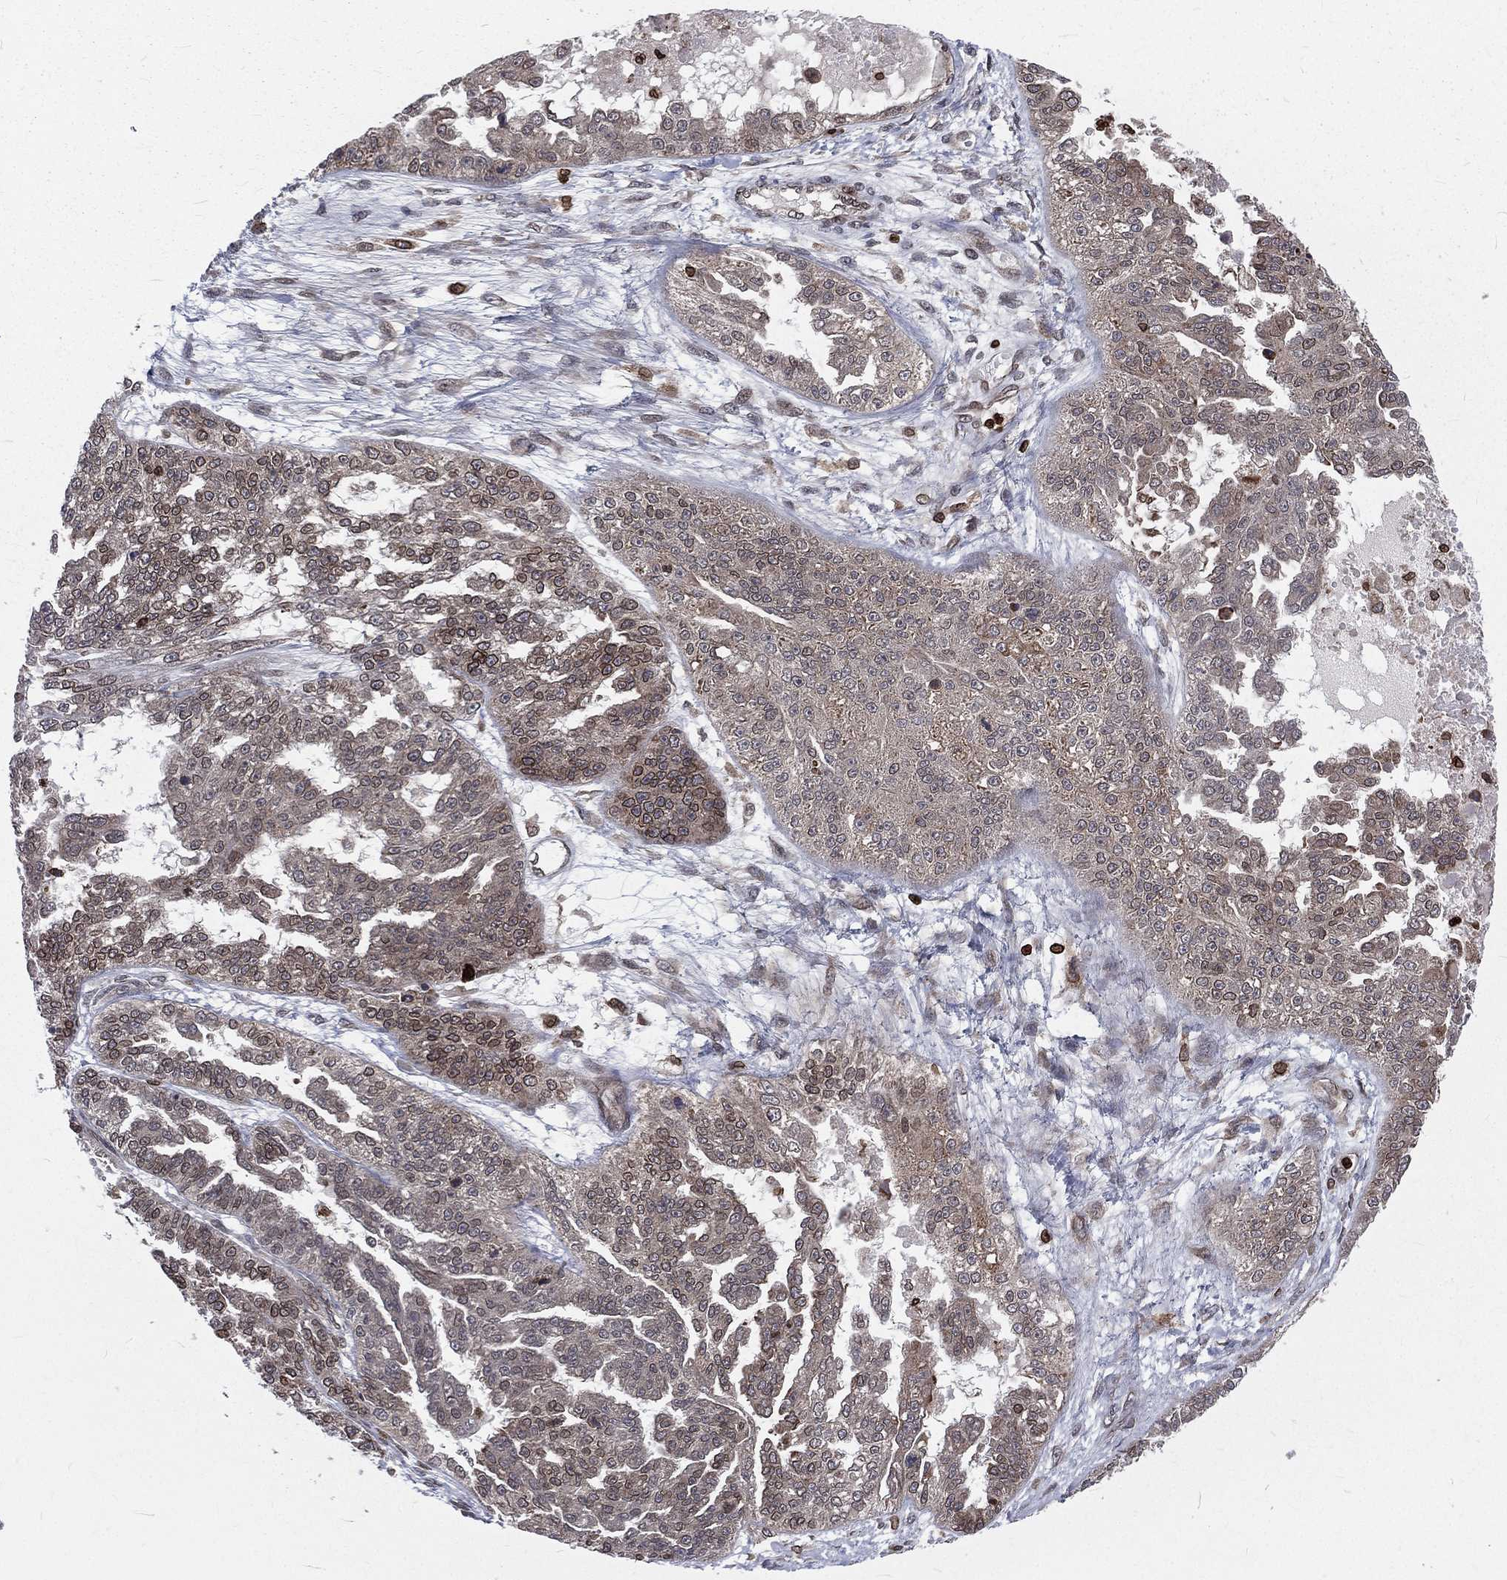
{"staining": {"intensity": "moderate", "quantity": "<25%", "location": "cytoplasmic/membranous,nuclear"}, "tissue": "ovarian cancer", "cell_type": "Tumor cells", "image_type": "cancer", "snomed": [{"axis": "morphology", "description": "Cystadenocarcinoma, serous, NOS"}, {"axis": "topography", "description": "Ovary"}], "caption": "A brown stain highlights moderate cytoplasmic/membranous and nuclear positivity of a protein in ovarian cancer tumor cells.", "gene": "LBR", "patient": {"sex": "female", "age": 58}}